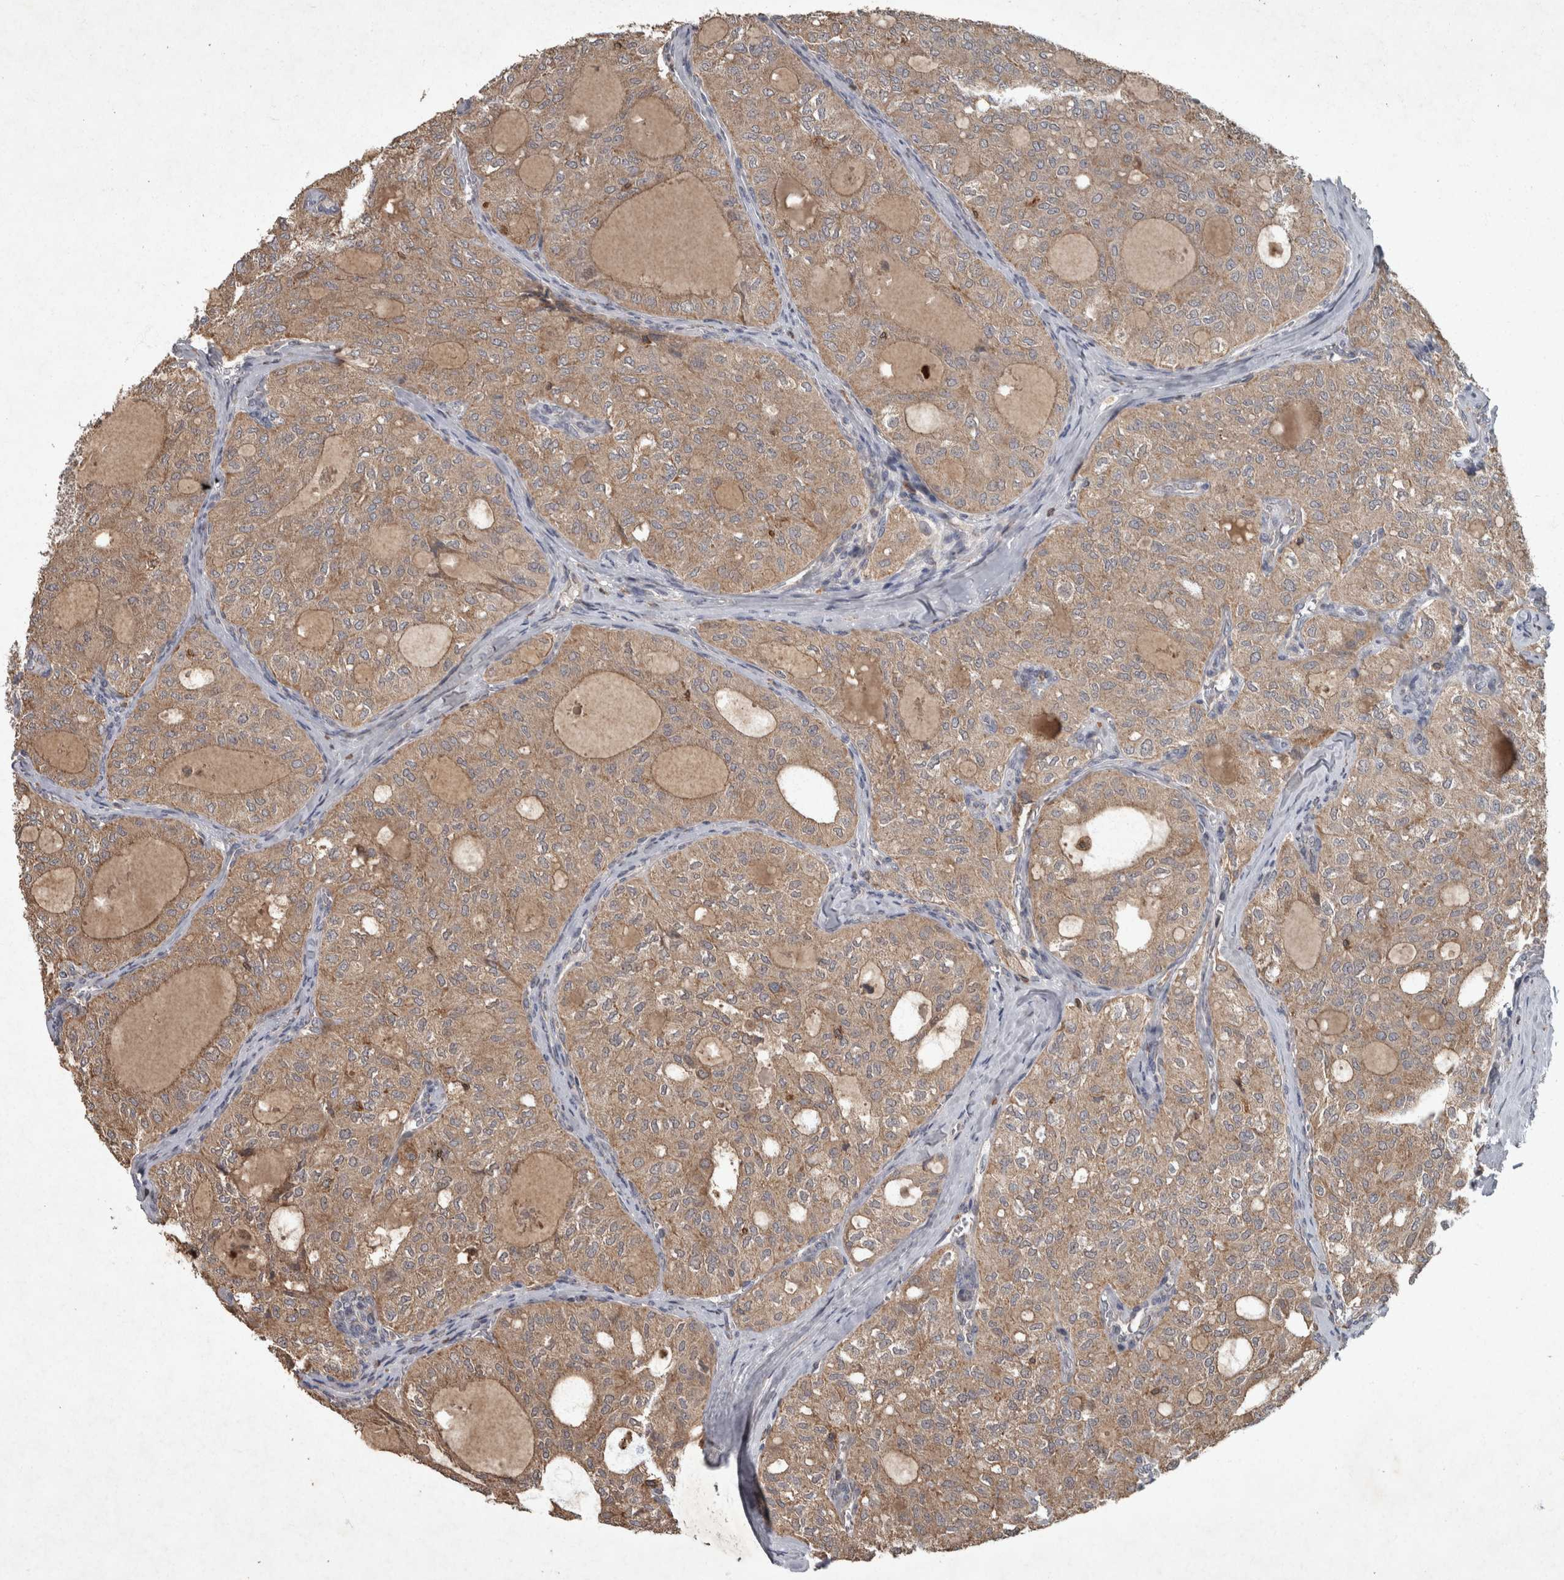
{"staining": {"intensity": "weak", "quantity": ">75%", "location": "cytoplasmic/membranous"}, "tissue": "thyroid cancer", "cell_type": "Tumor cells", "image_type": "cancer", "snomed": [{"axis": "morphology", "description": "Follicular adenoma carcinoma, NOS"}, {"axis": "topography", "description": "Thyroid gland"}], "caption": "A brown stain shows weak cytoplasmic/membranous staining of a protein in thyroid cancer (follicular adenoma carcinoma) tumor cells.", "gene": "PPP1R3C", "patient": {"sex": "male", "age": 75}}